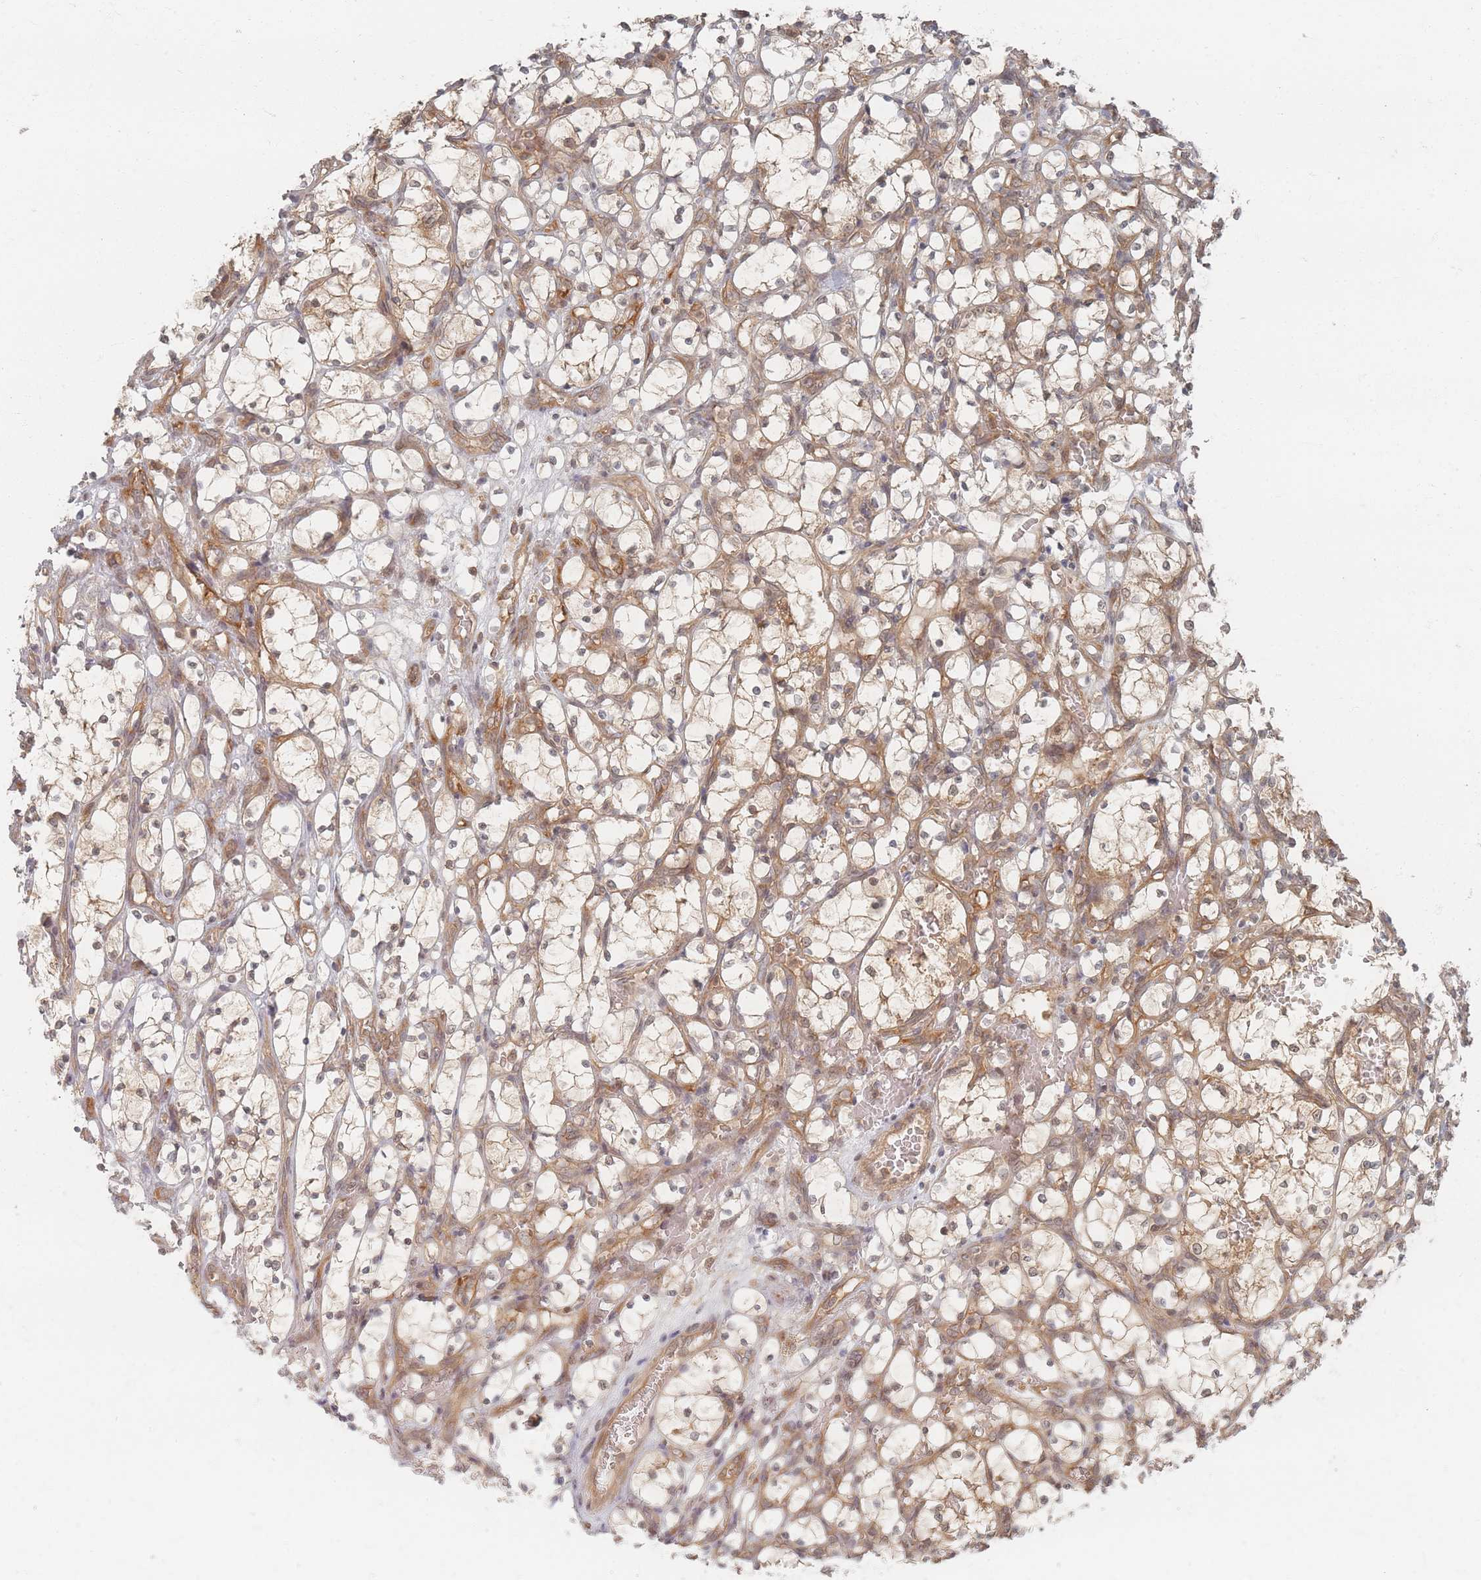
{"staining": {"intensity": "moderate", "quantity": ">75%", "location": "cytoplasmic/membranous"}, "tissue": "renal cancer", "cell_type": "Tumor cells", "image_type": "cancer", "snomed": [{"axis": "morphology", "description": "Adenocarcinoma, NOS"}, {"axis": "topography", "description": "Kidney"}], "caption": "Renal cancer (adenocarcinoma) stained with immunohistochemistry reveals moderate cytoplasmic/membranous expression in about >75% of tumor cells. Ihc stains the protein of interest in brown and the nuclei are stained blue.", "gene": "PSMD9", "patient": {"sex": "female", "age": 69}}